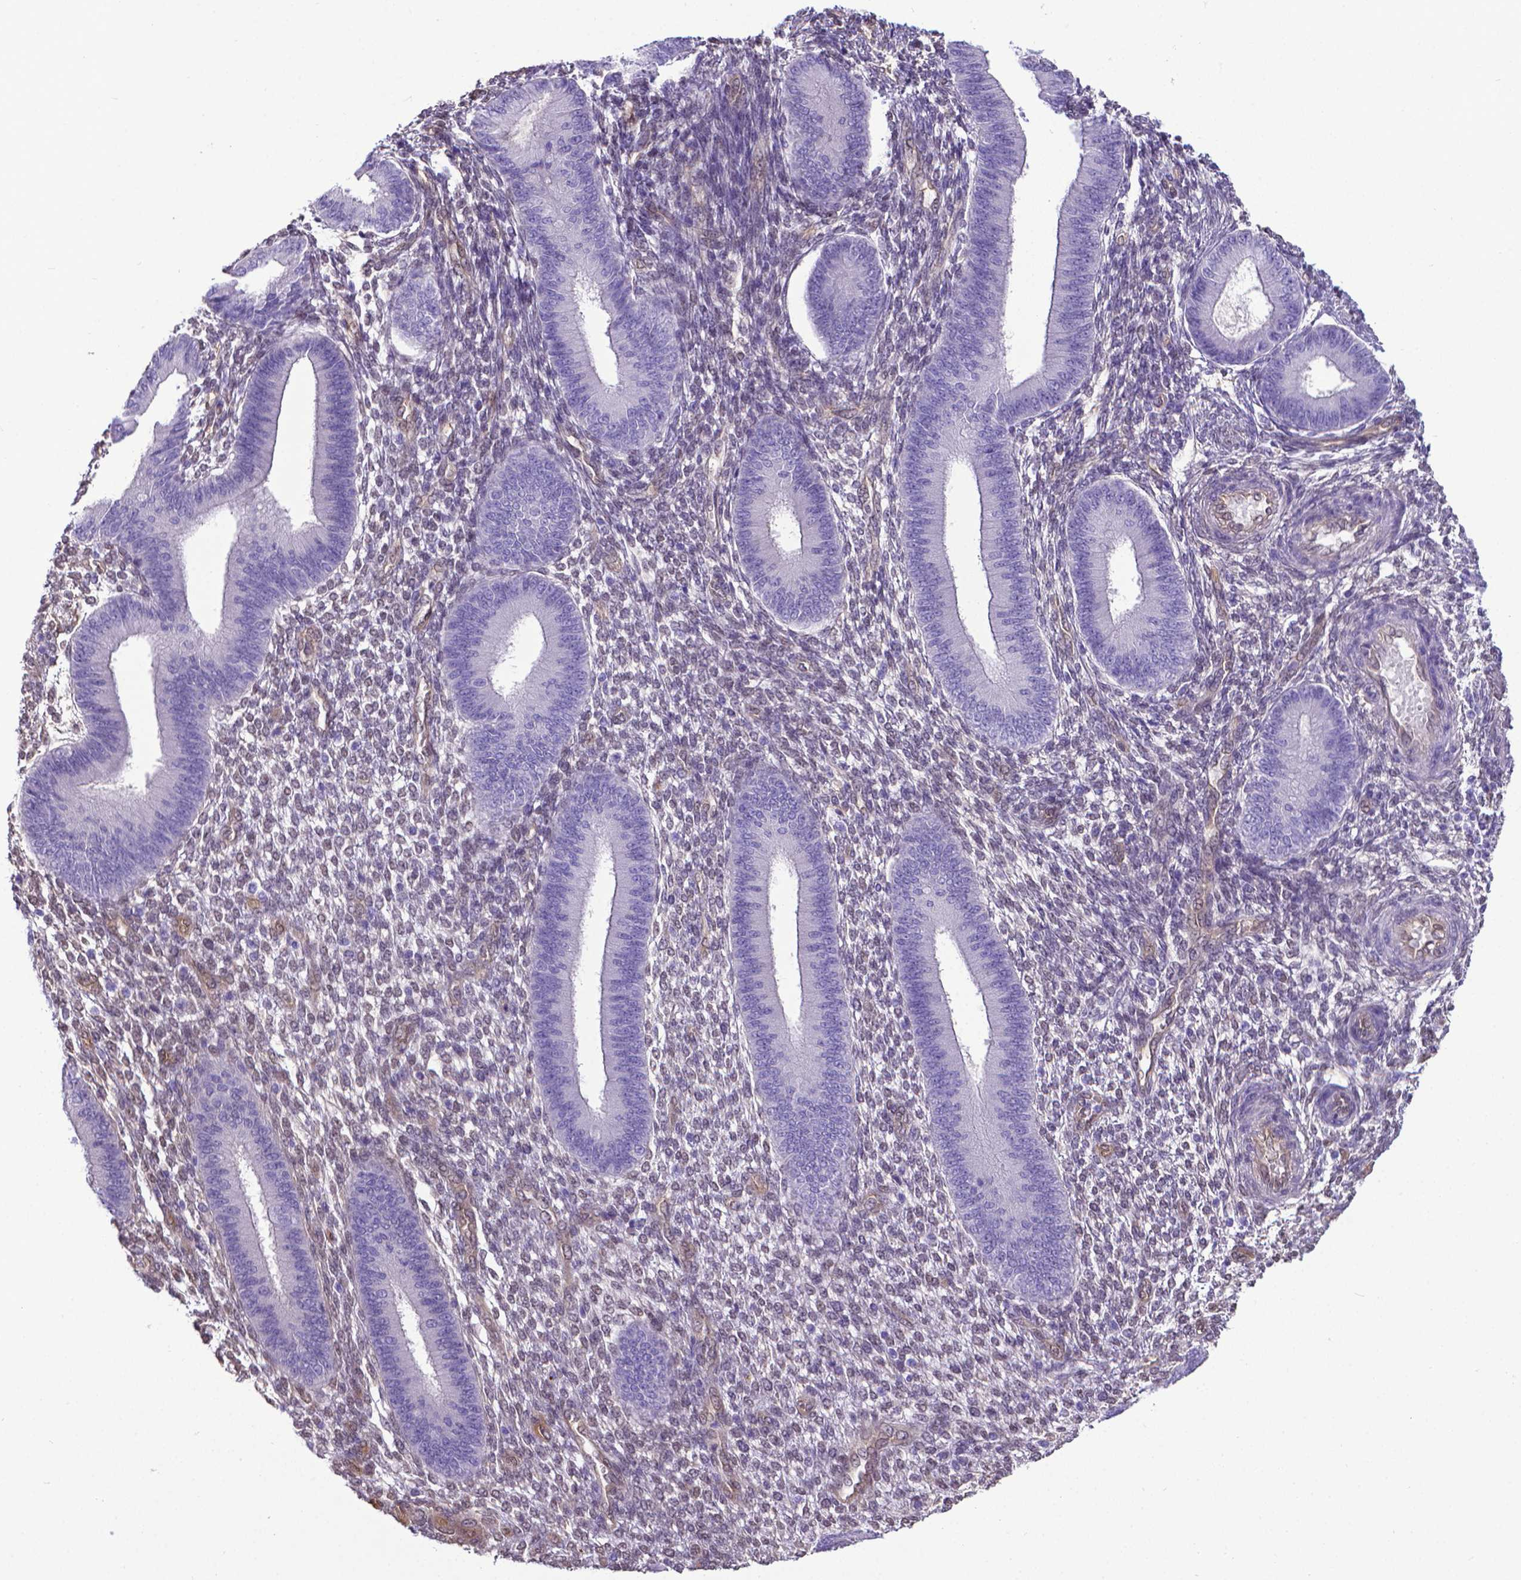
{"staining": {"intensity": "weak", "quantity": "<25%", "location": "nuclear"}, "tissue": "endometrium", "cell_type": "Cells in endometrial stroma", "image_type": "normal", "snomed": [{"axis": "morphology", "description": "Normal tissue, NOS"}, {"axis": "topography", "description": "Endometrium"}], "caption": "The image shows no staining of cells in endometrial stroma in normal endometrium. (DAB IHC, high magnification).", "gene": "CLIC4", "patient": {"sex": "female", "age": 39}}